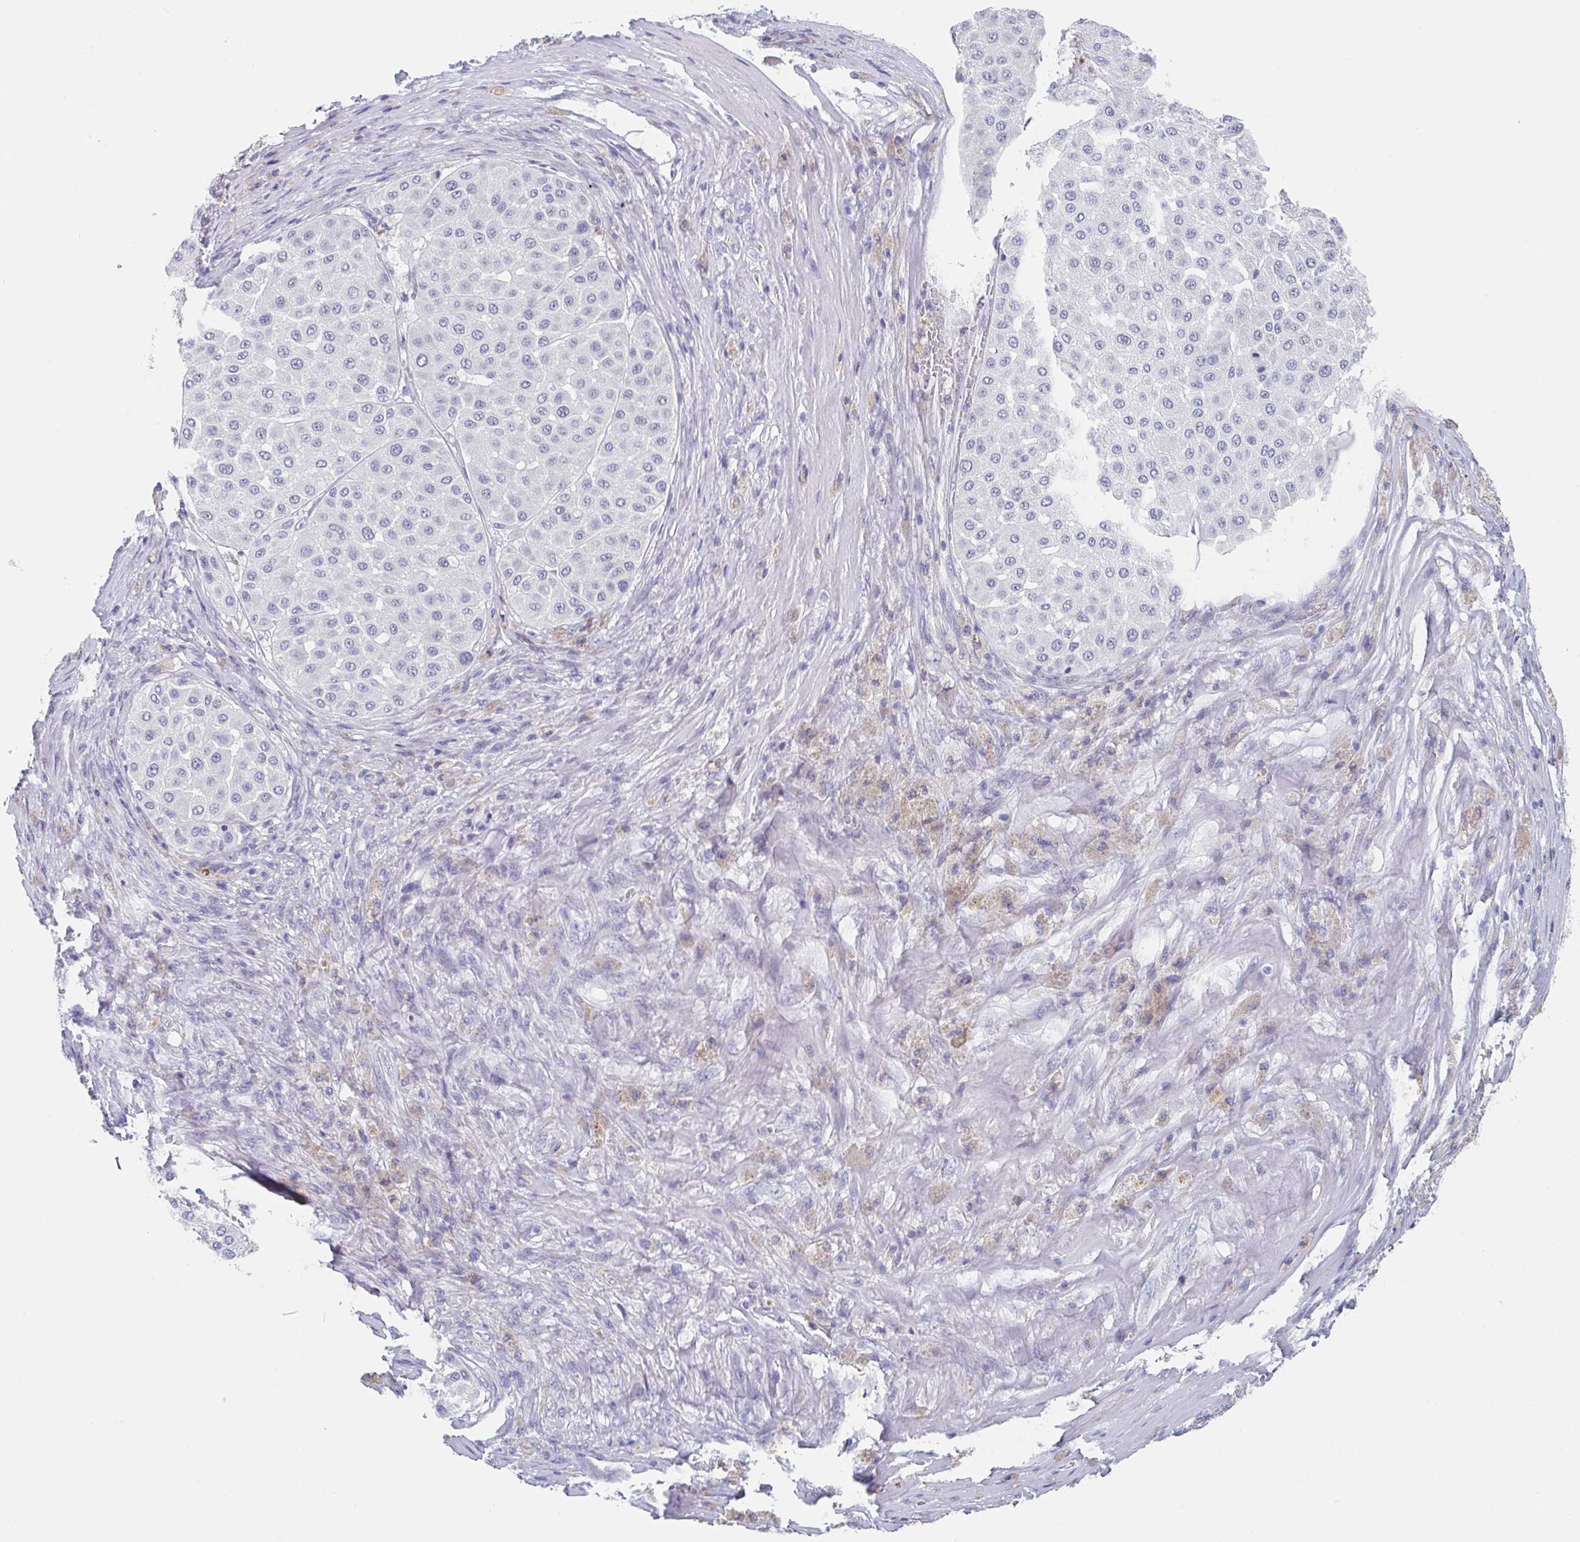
{"staining": {"intensity": "negative", "quantity": "none", "location": "none"}, "tissue": "melanoma", "cell_type": "Tumor cells", "image_type": "cancer", "snomed": [{"axis": "morphology", "description": "Malignant melanoma, Metastatic site"}, {"axis": "topography", "description": "Smooth muscle"}], "caption": "IHC of human malignant melanoma (metastatic site) shows no staining in tumor cells. (Stains: DAB (3,3'-diaminobenzidine) immunohistochemistry with hematoxylin counter stain, Microscopy: brightfield microscopy at high magnification).", "gene": "TNFRSF8", "patient": {"sex": "male", "age": 41}}